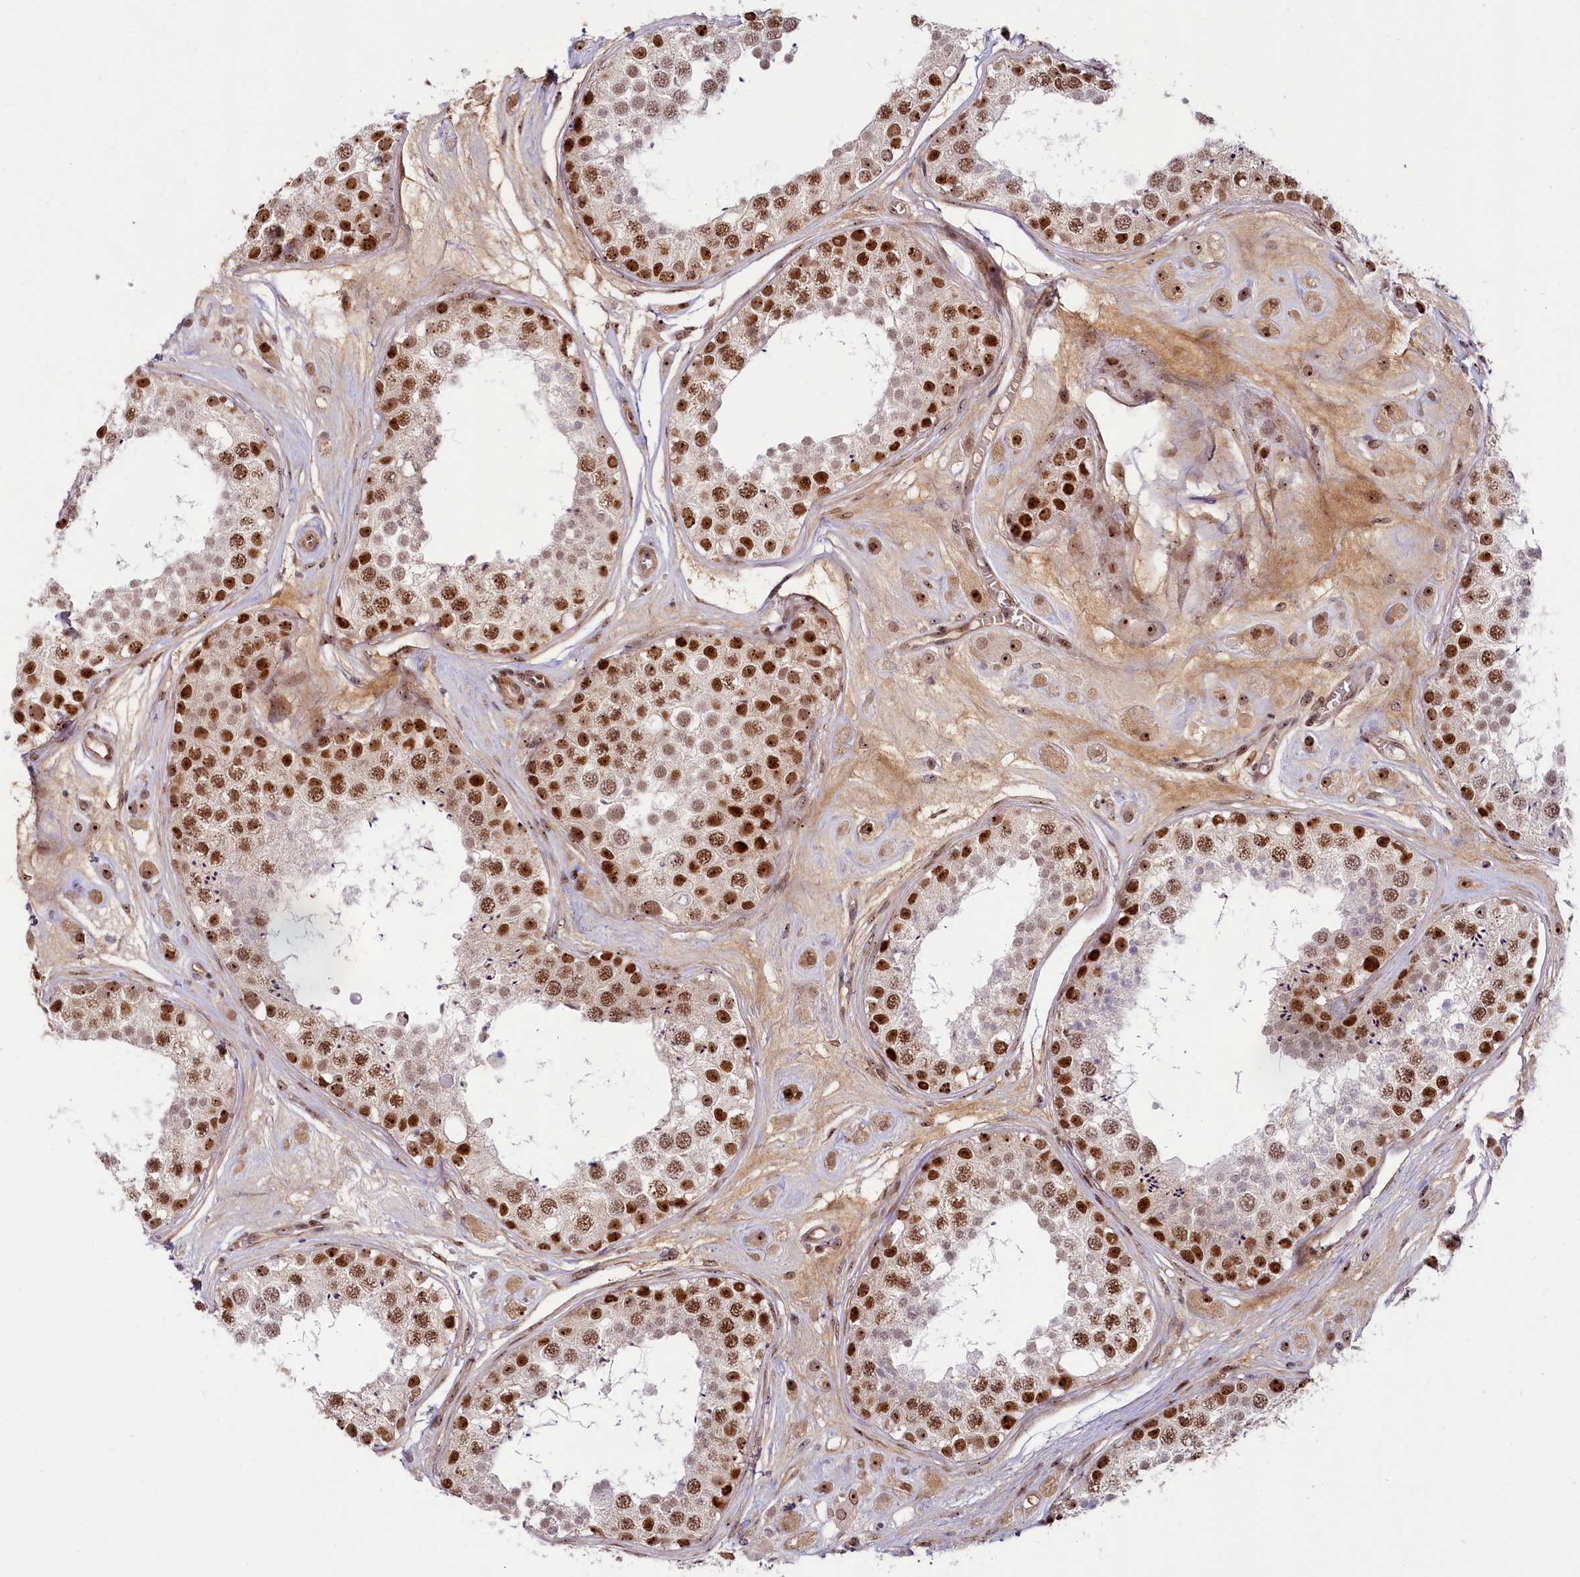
{"staining": {"intensity": "strong", "quantity": ">75%", "location": "nuclear"}, "tissue": "testis", "cell_type": "Cells in seminiferous ducts", "image_type": "normal", "snomed": [{"axis": "morphology", "description": "Normal tissue, NOS"}, {"axis": "topography", "description": "Testis"}], "caption": "A photomicrograph of human testis stained for a protein displays strong nuclear brown staining in cells in seminiferous ducts.", "gene": "TCOF1", "patient": {"sex": "male", "age": 25}}